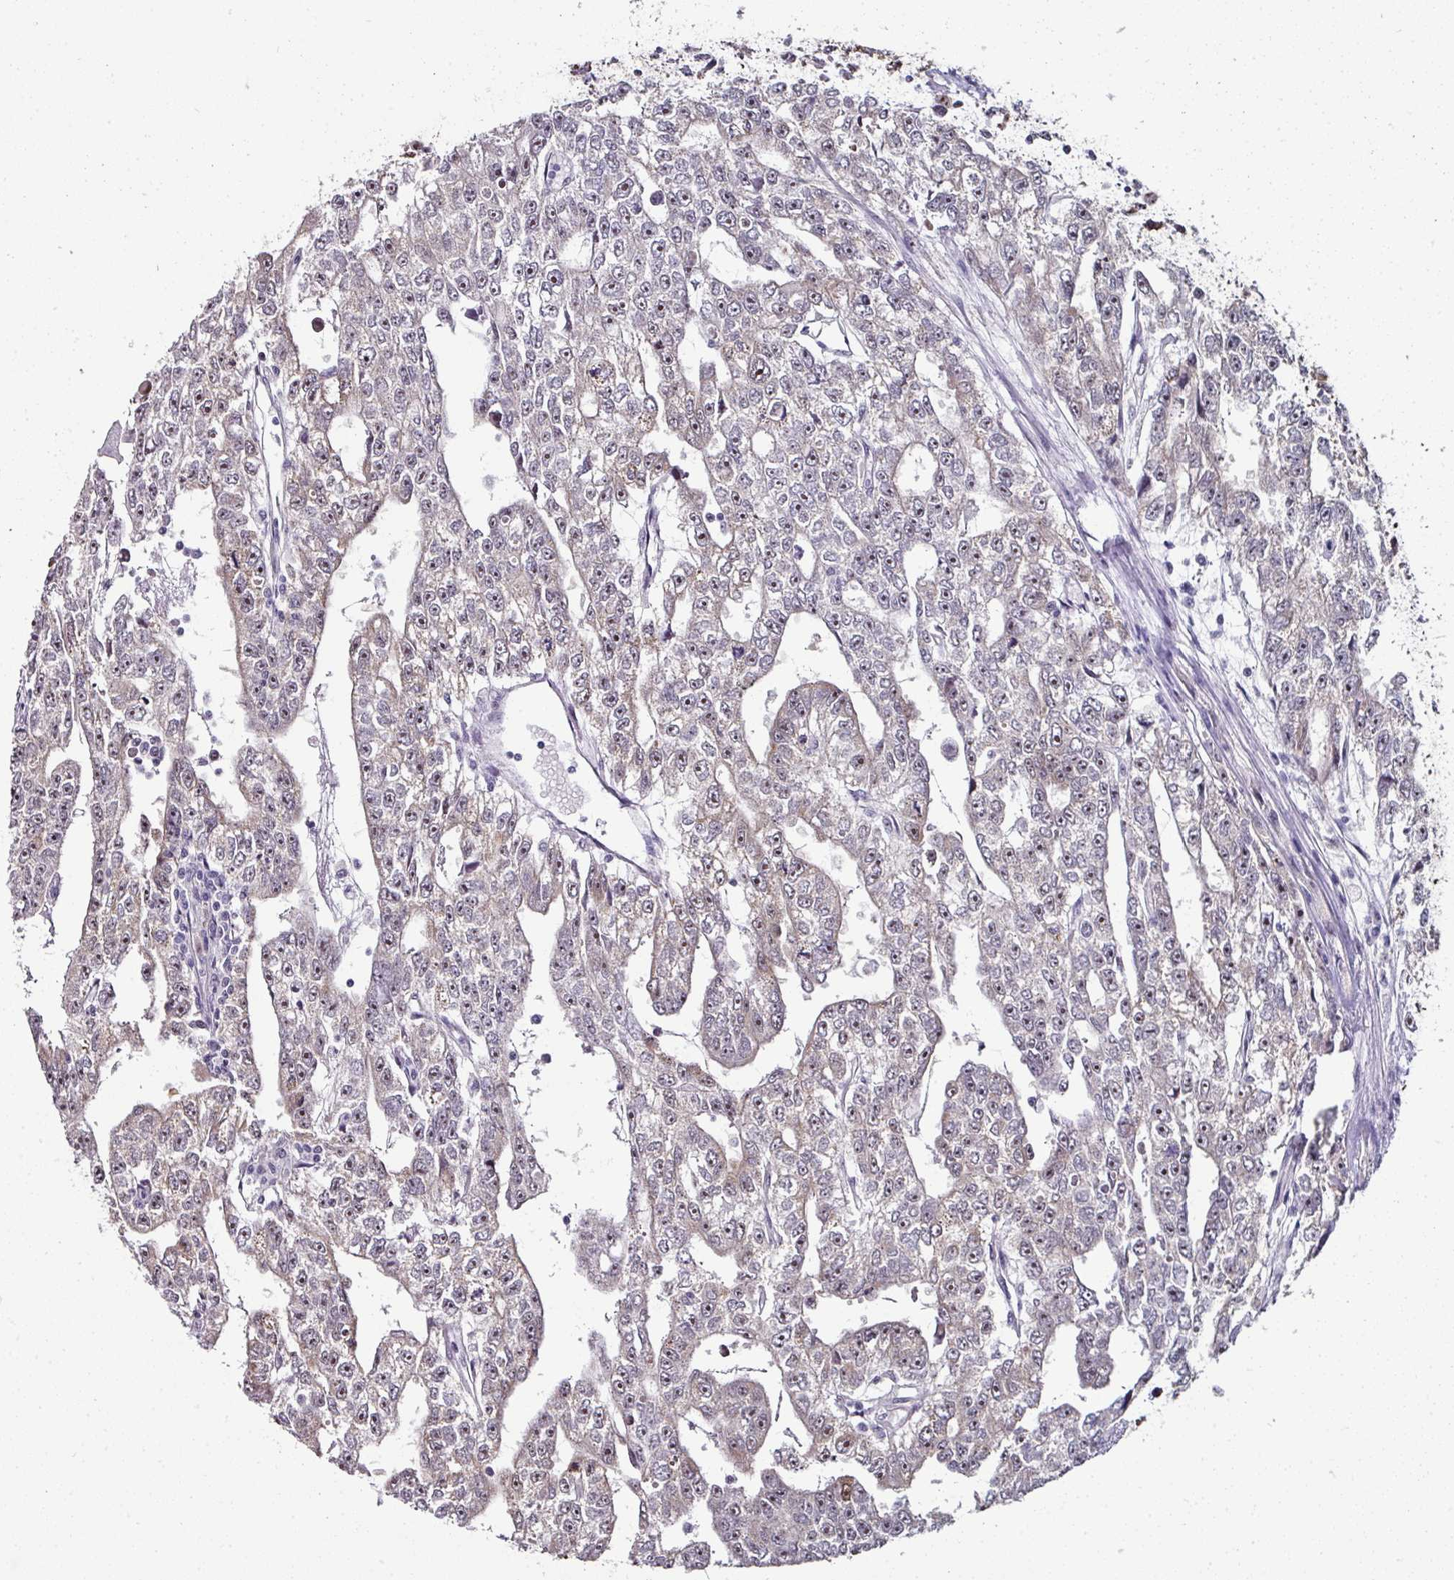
{"staining": {"intensity": "moderate", "quantity": "25%-75%", "location": "cytoplasmic/membranous,nuclear"}, "tissue": "testis cancer", "cell_type": "Tumor cells", "image_type": "cancer", "snomed": [{"axis": "morphology", "description": "Carcinoma, Embryonal, NOS"}, {"axis": "topography", "description": "Testis"}], "caption": "Immunohistochemical staining of human testis cancer (embryonal carcinoma) reveals medium levels of moderate cytoplasmic/membranous and nuclear expression in approximately 25%-75% of tumor cells. (DAB IHC, brown staining for protein, blue staining for nuclei).", "gene": "NACC2", "patient": {"sex": "male", "age": 20}}